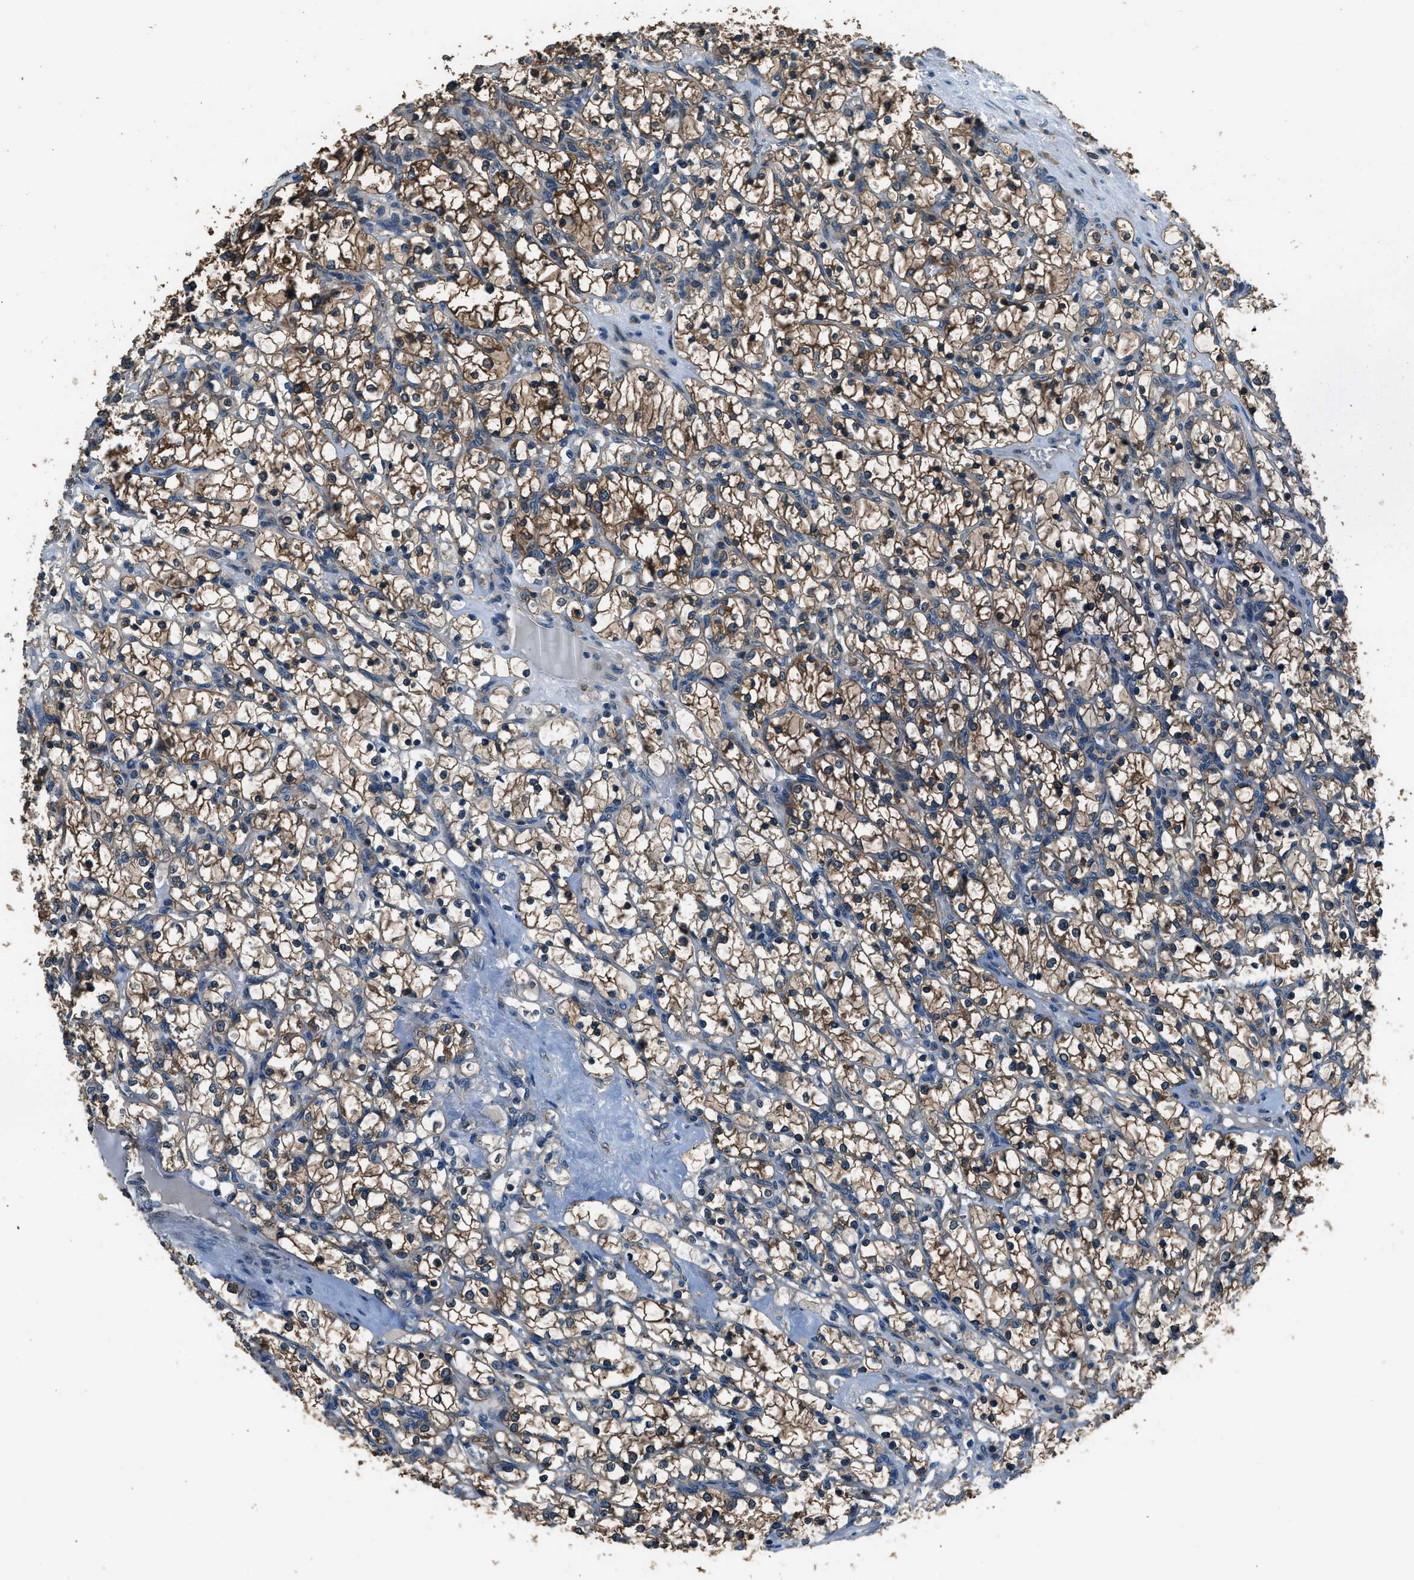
{"staining": {"intensity": "moderate", "quantity": ">75%", "location": "cytoplasmic/membranous"}, "tissue": "renal cancer", "cell_type": "Tumor cells", "image_type": "cancer", "snomed": [{"axis": "morphology", "description": "Adenocarcinoma, NOS"}, {"axis": "topography", "description": "Kidney"}], "caption": "Immunohistochemical staining of human renal adenocarcinoma shows medium levels of moderate cytoplasmic/membranous positivity in about >75% of tumor cells.", "gene": "ARFGAP2", "patient": {"sex": "female", "age": 69}}